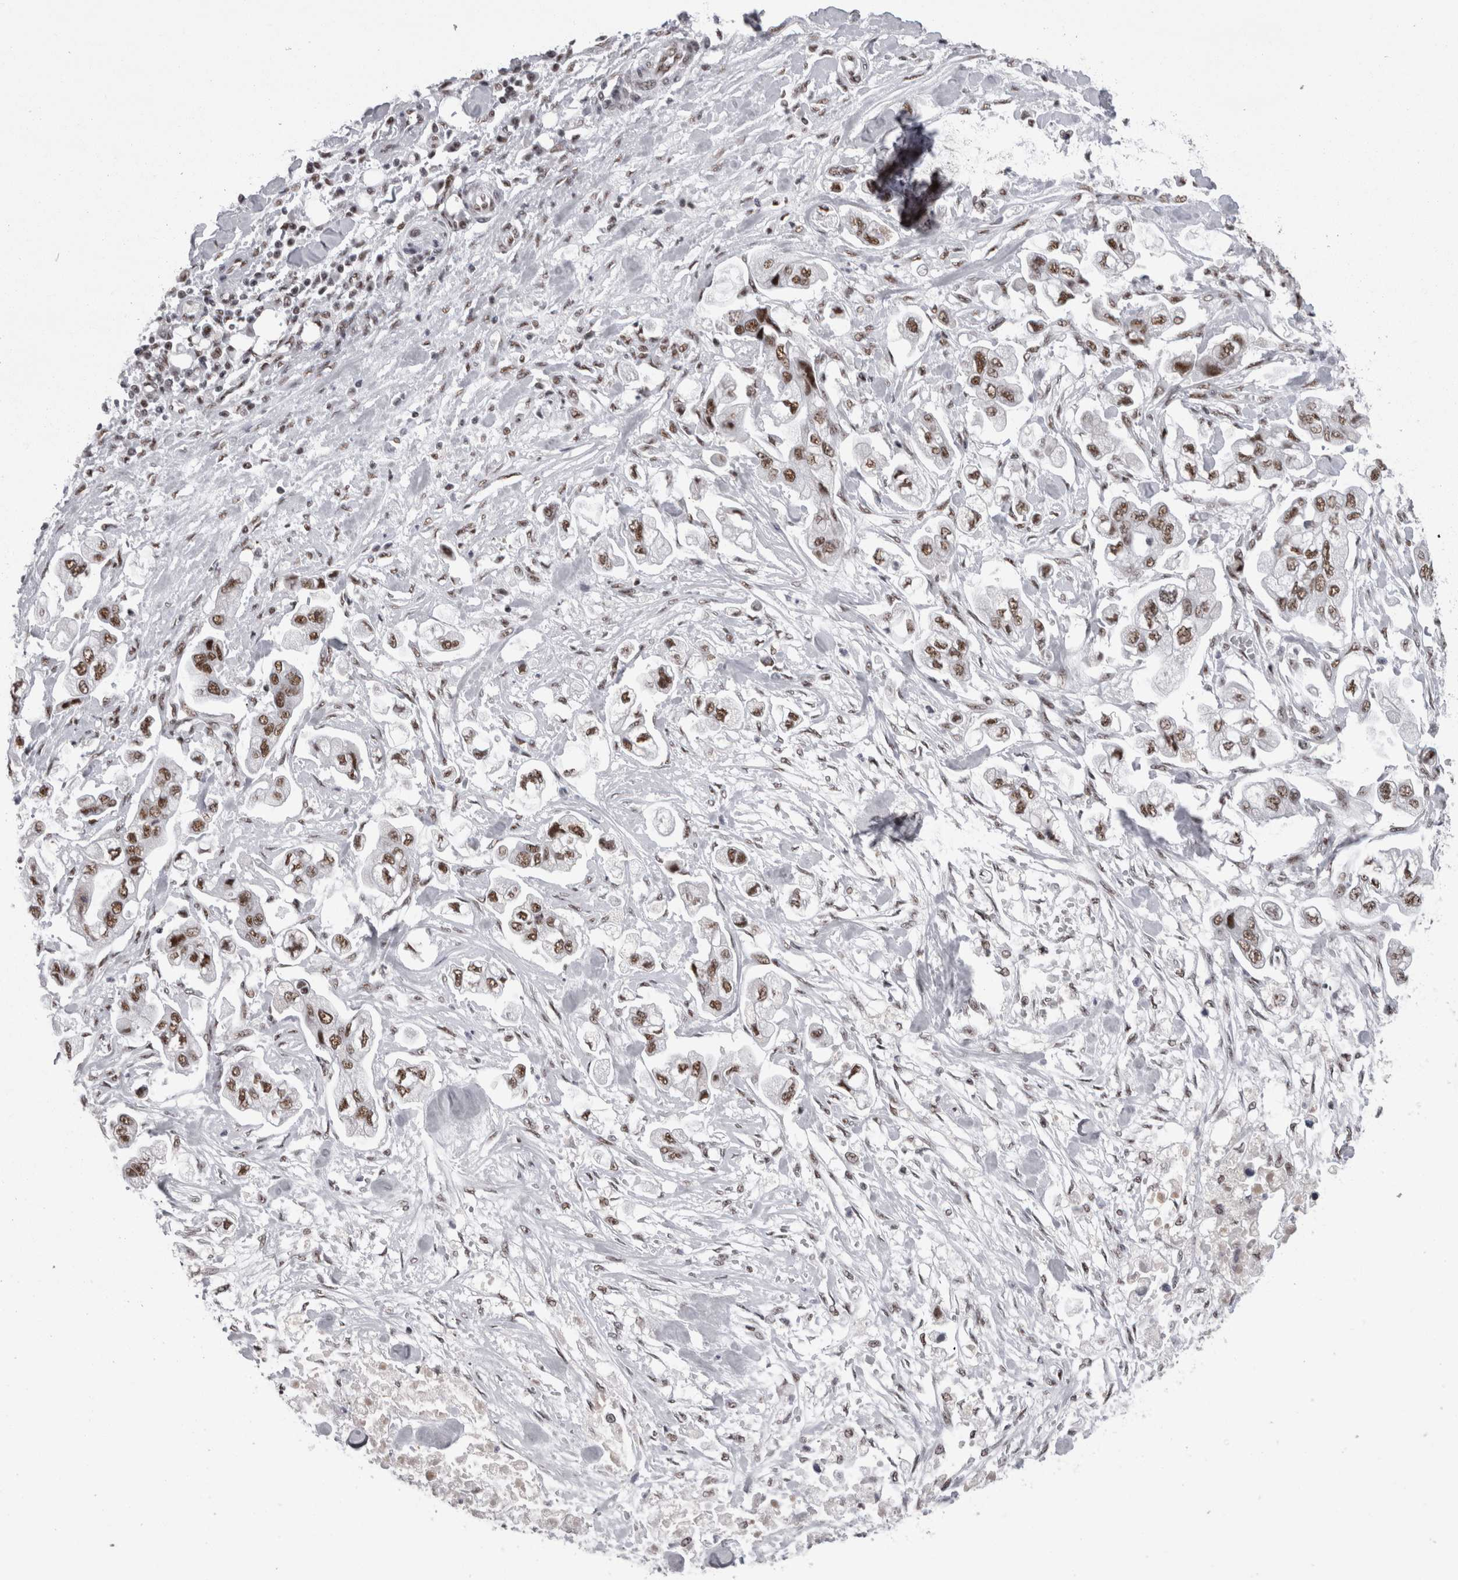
{"staining": {"intensity": "moderate", "quantity": ">75%", "location": "nuclear"}, "tissue": "stomach cancer", "cell_type": "Tumor cells", "image_type": "cancer", "snomed": [{"axis": "morphology", "description": "Normal tissue, NOS"}, {"axis": "morphology", "description": "Adenocarcinoma, NOS"}, {"axis": "topography", "description": "Stomach"}], "caption": "The immunohistochemical stain shows moderate nuclear positivity in tumor cells of stomach cancer tissue.", "gene": "SNRNP40", "patient": {"sex": "male", "age": 62}}